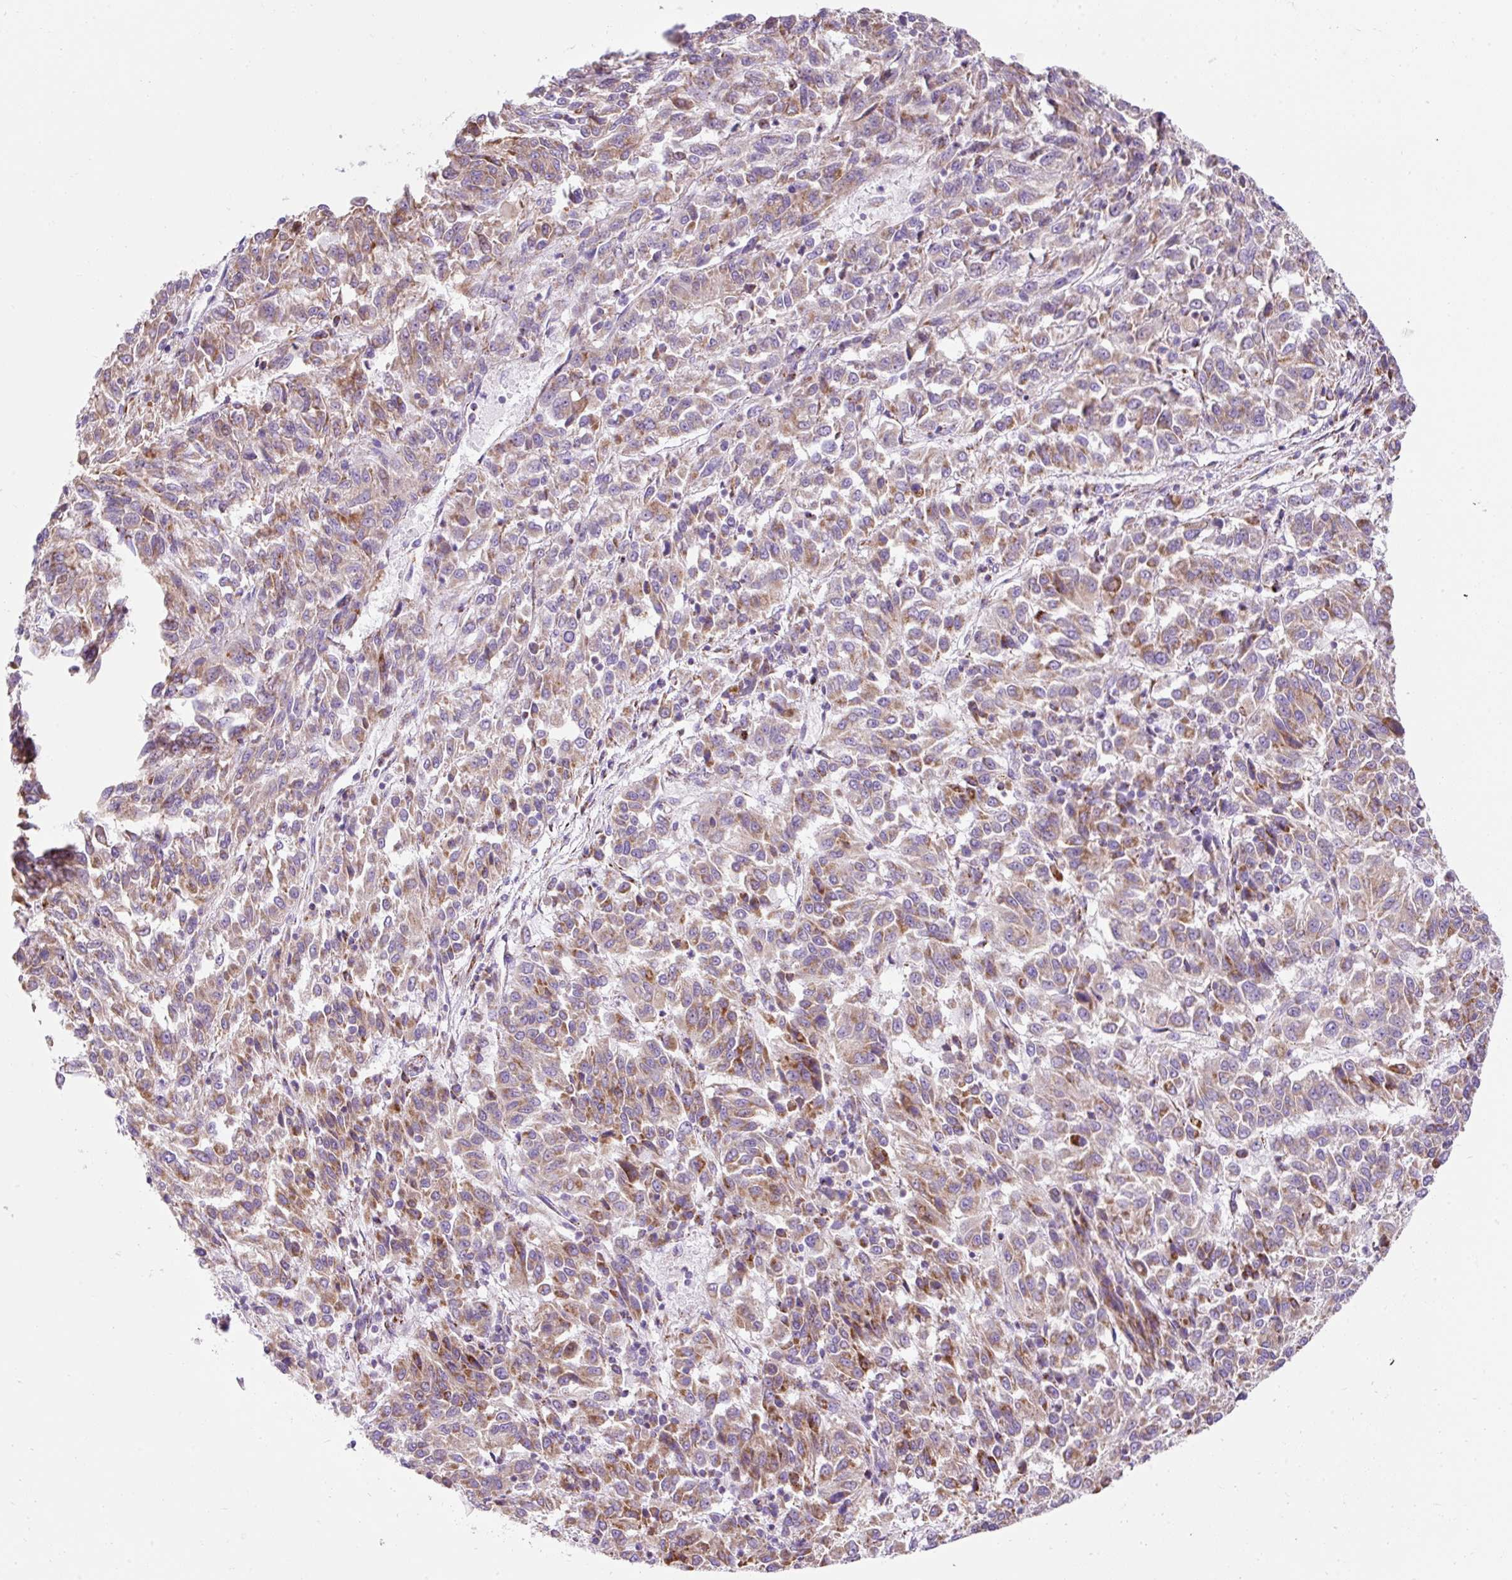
{"staining": {"intensity": "moderate", "quantity": "25%-75%", "location": "cytoplasmic/membranous"}, "tissue": "melanoma", "cell_type": "Tumor cells", "image_type": "cancer", "snomed": [{"axis": "morphology", "description": "Malignant melanoma, Metastatic site"}, {"axis": "topography", "description": "Lung"}], "caption": "The immunohistochemical stain highlights moderate cytoplasmic/membranous staining in tumor cells of melanoma tissue.", "gene": "PLPP2", "patient": {"sex": "male", "age": 64}}